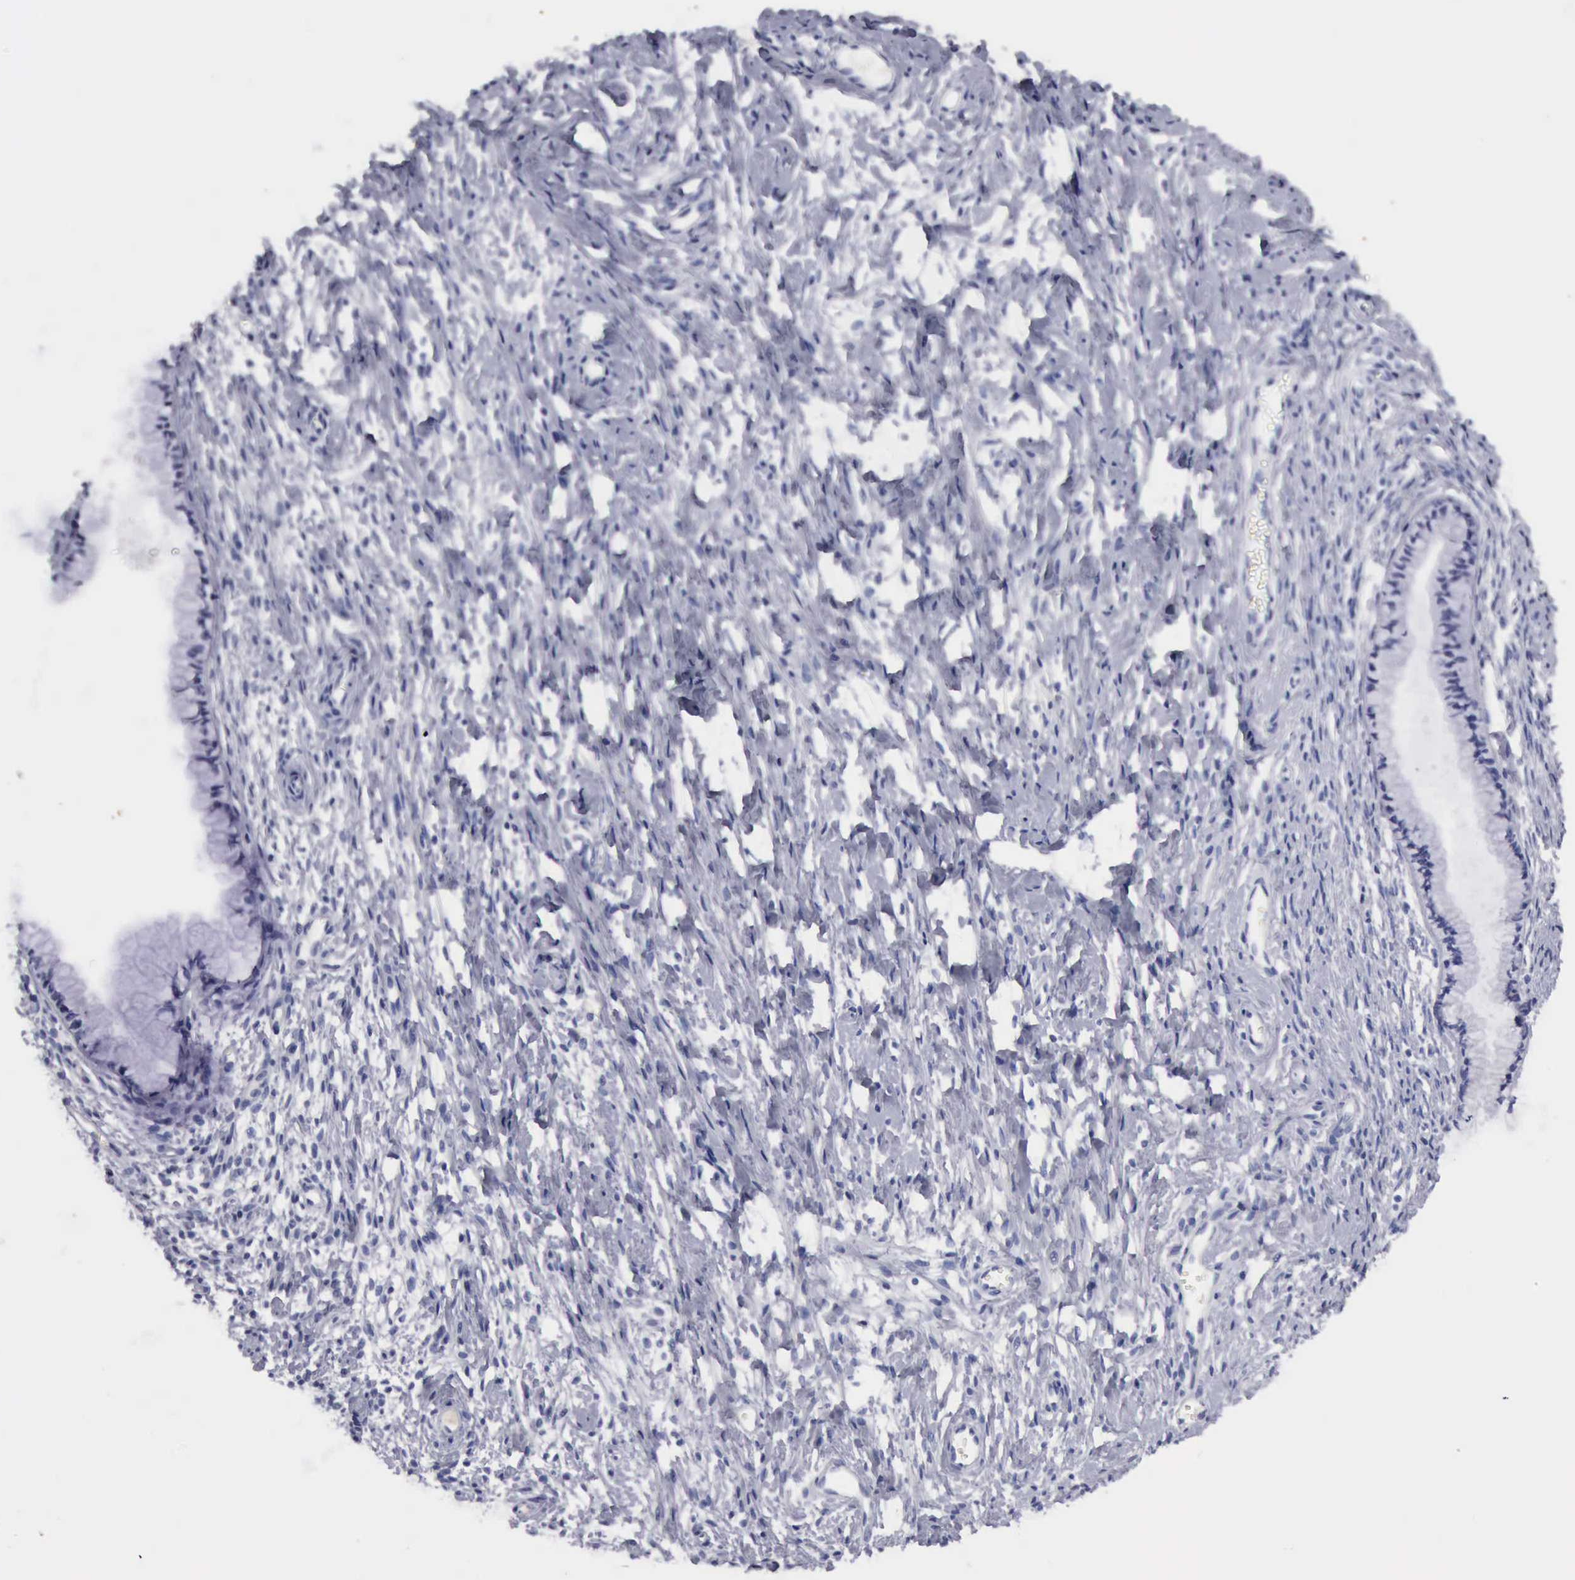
{"staining": {"intensity": "negative", "quantity": "none", "location": "none"}, "tissue": "cervix", "cell_type": "Glandular cells", "image_type": "normal", "snomed": [{"axis": "morphology", "description": "Normal tissue, NOS"}, {"axis": "topography", "description": "Cervix"}], "caption": "Immunohistochemical staining of benign human cervix reveals no significant expression in glandular cells.", "gene": "CYP19A1", "patient": {"sex": "female", "age": 70}}